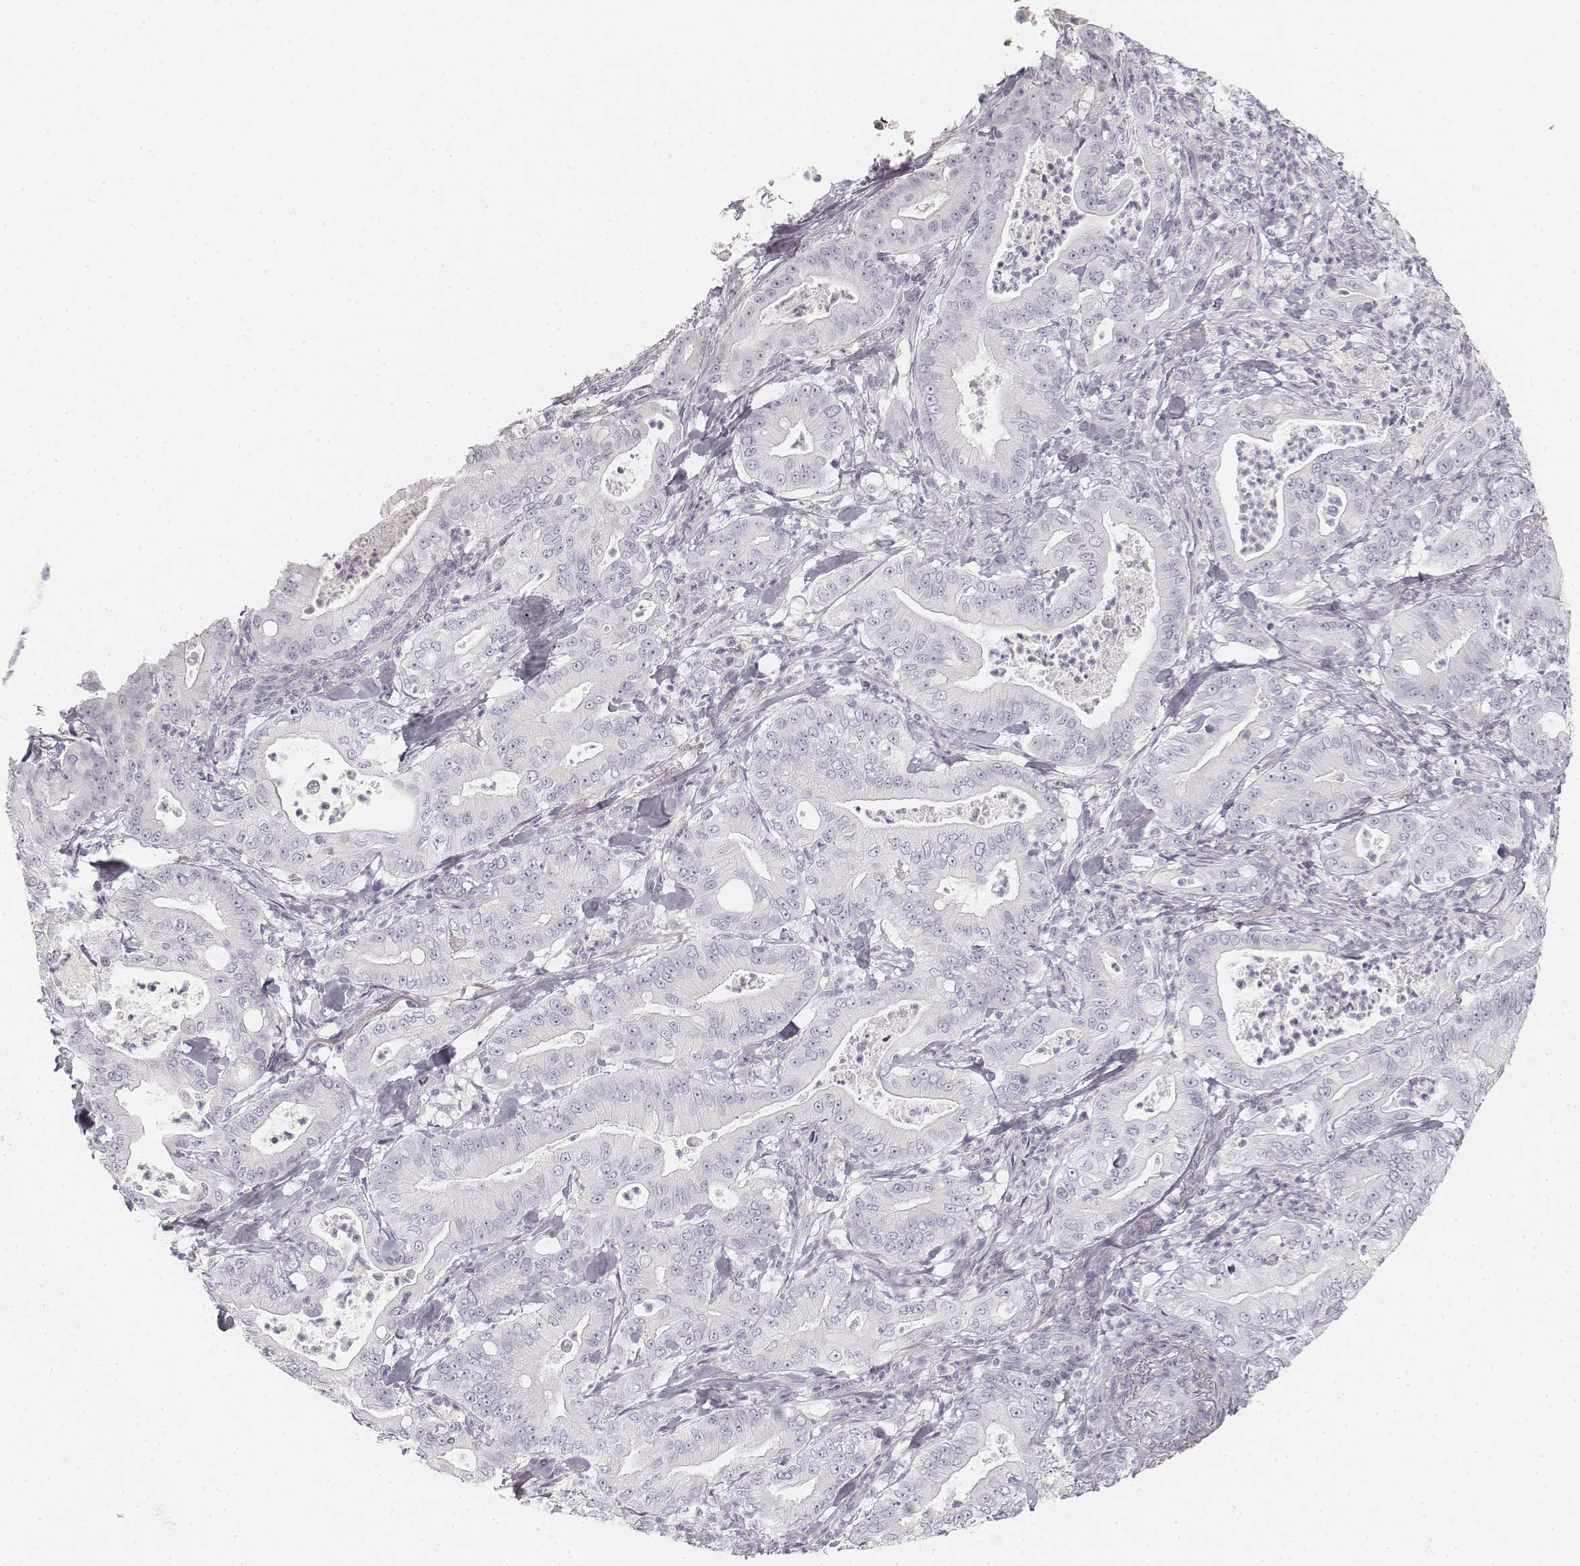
{"staining": {"intensity": "negative", "quantity": "none", "location": "none"}, "tissue": "pancreatic cancer", "cell_type": "Tumor cells", "image_type": "cancer", "snomed": [{"axis": "morphology", "description": "Adenocarcinoma, NOS"}, {"axis": "topography", "description": "Pancreas"}], "caption": "DAB (3,3'-diaminobenzidine) immunohistochemical staining of human pancreatic adenocarcinoma shows no significant staining in tumor cells.", "gene": "KRT25", "patient": {"sex": "male", "age": 71}}